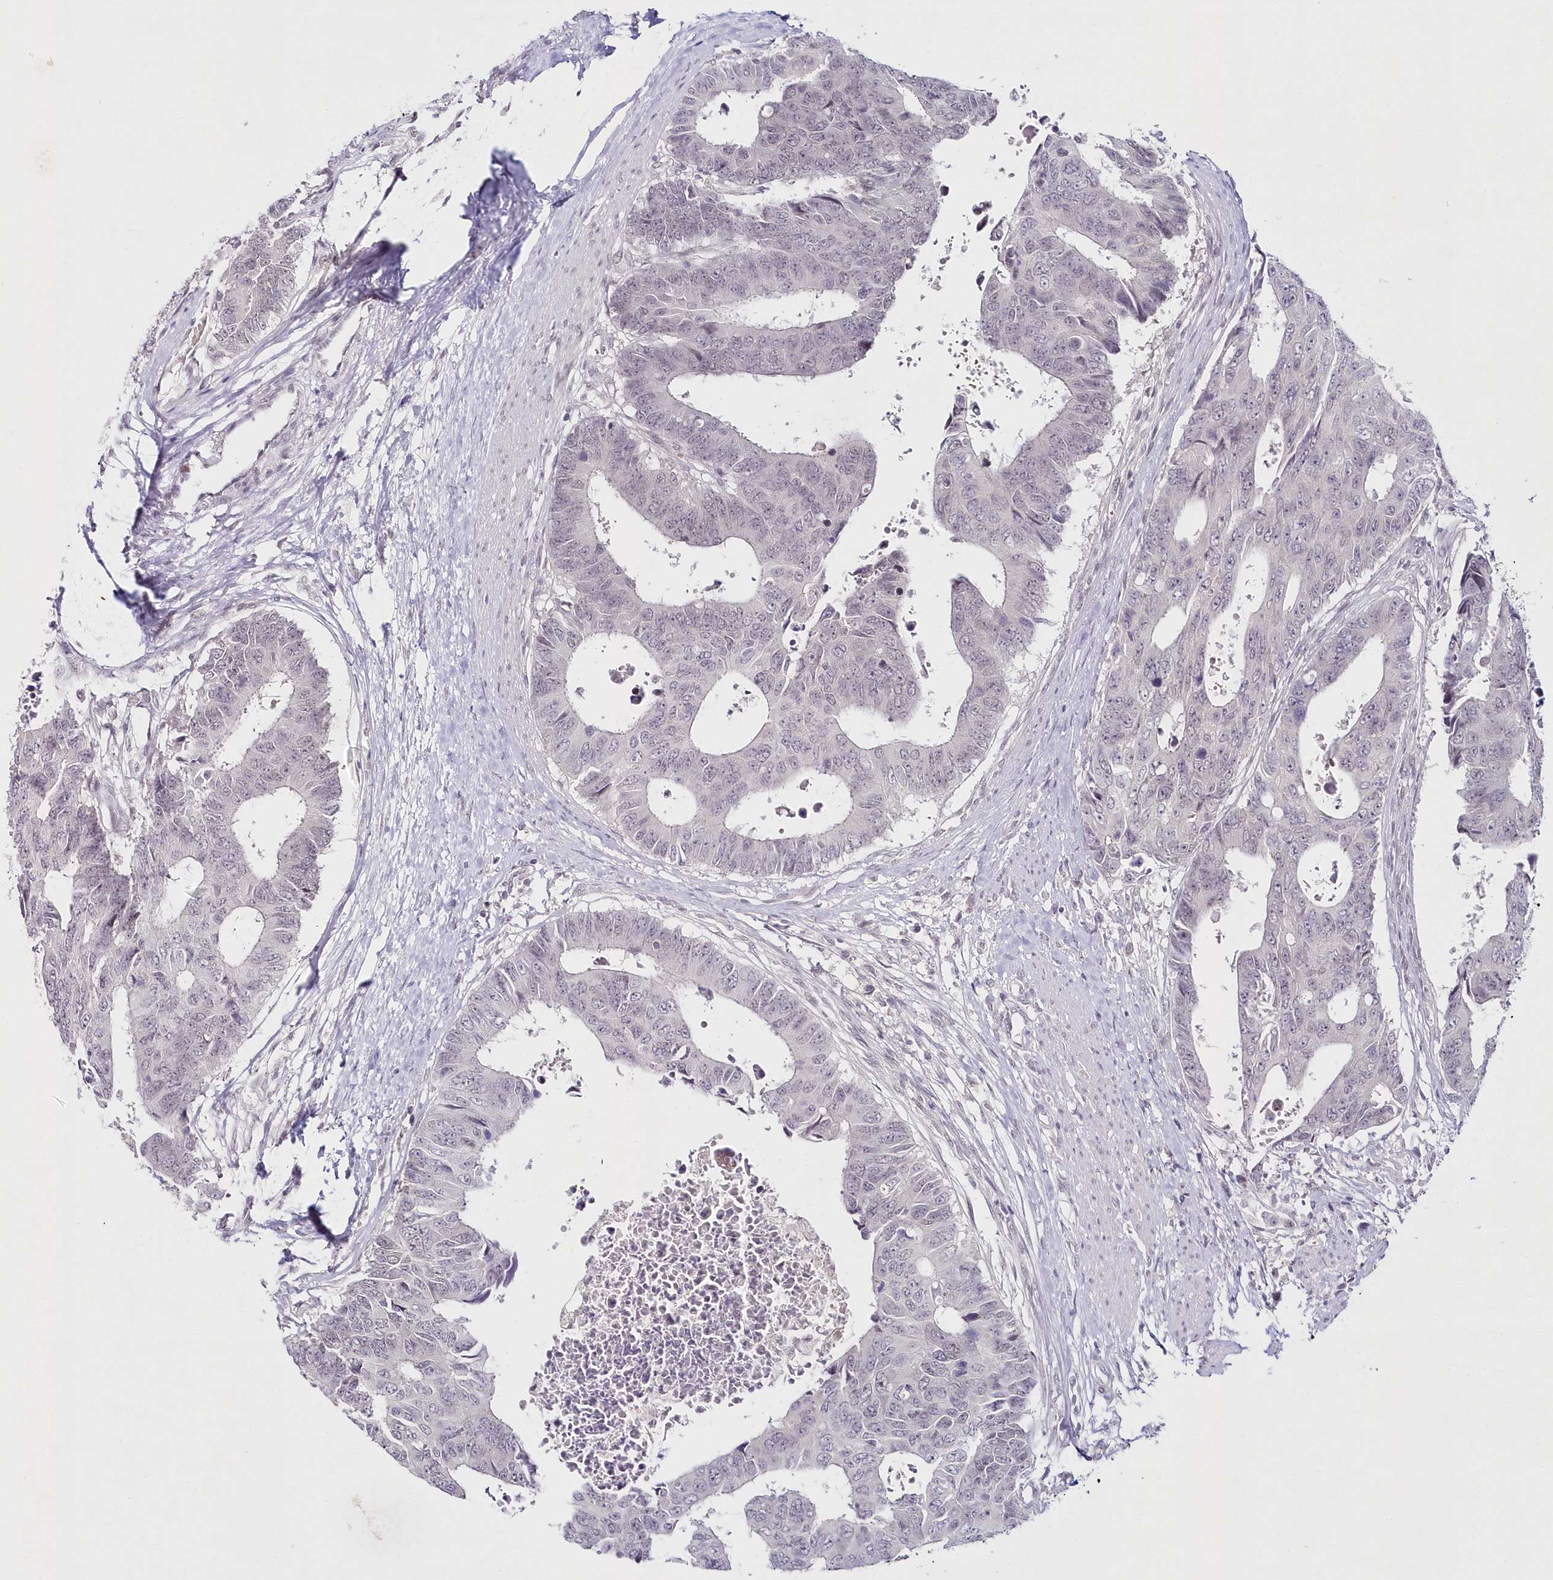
{"staining": {"intensity": "negative", "quantity": "none", "location": "none"}, "tissue": "colorectal cancer", "cell_type": "Tumor cells", "image_type": "cancer", "snomed": [{"axis": "morphology", "description": "Adenocarcinoma, NOS"}, {"axis": "topography", "description": "Rectum"}], "caption": "Immunohistochemistry micrograph of human colorectal cancer (adenocarcinoma) stained for a protein (brown), which displays no positivity in tumor cells.", "gene": "HYCC2", "patient": {"sex": "male", "age": 84}}